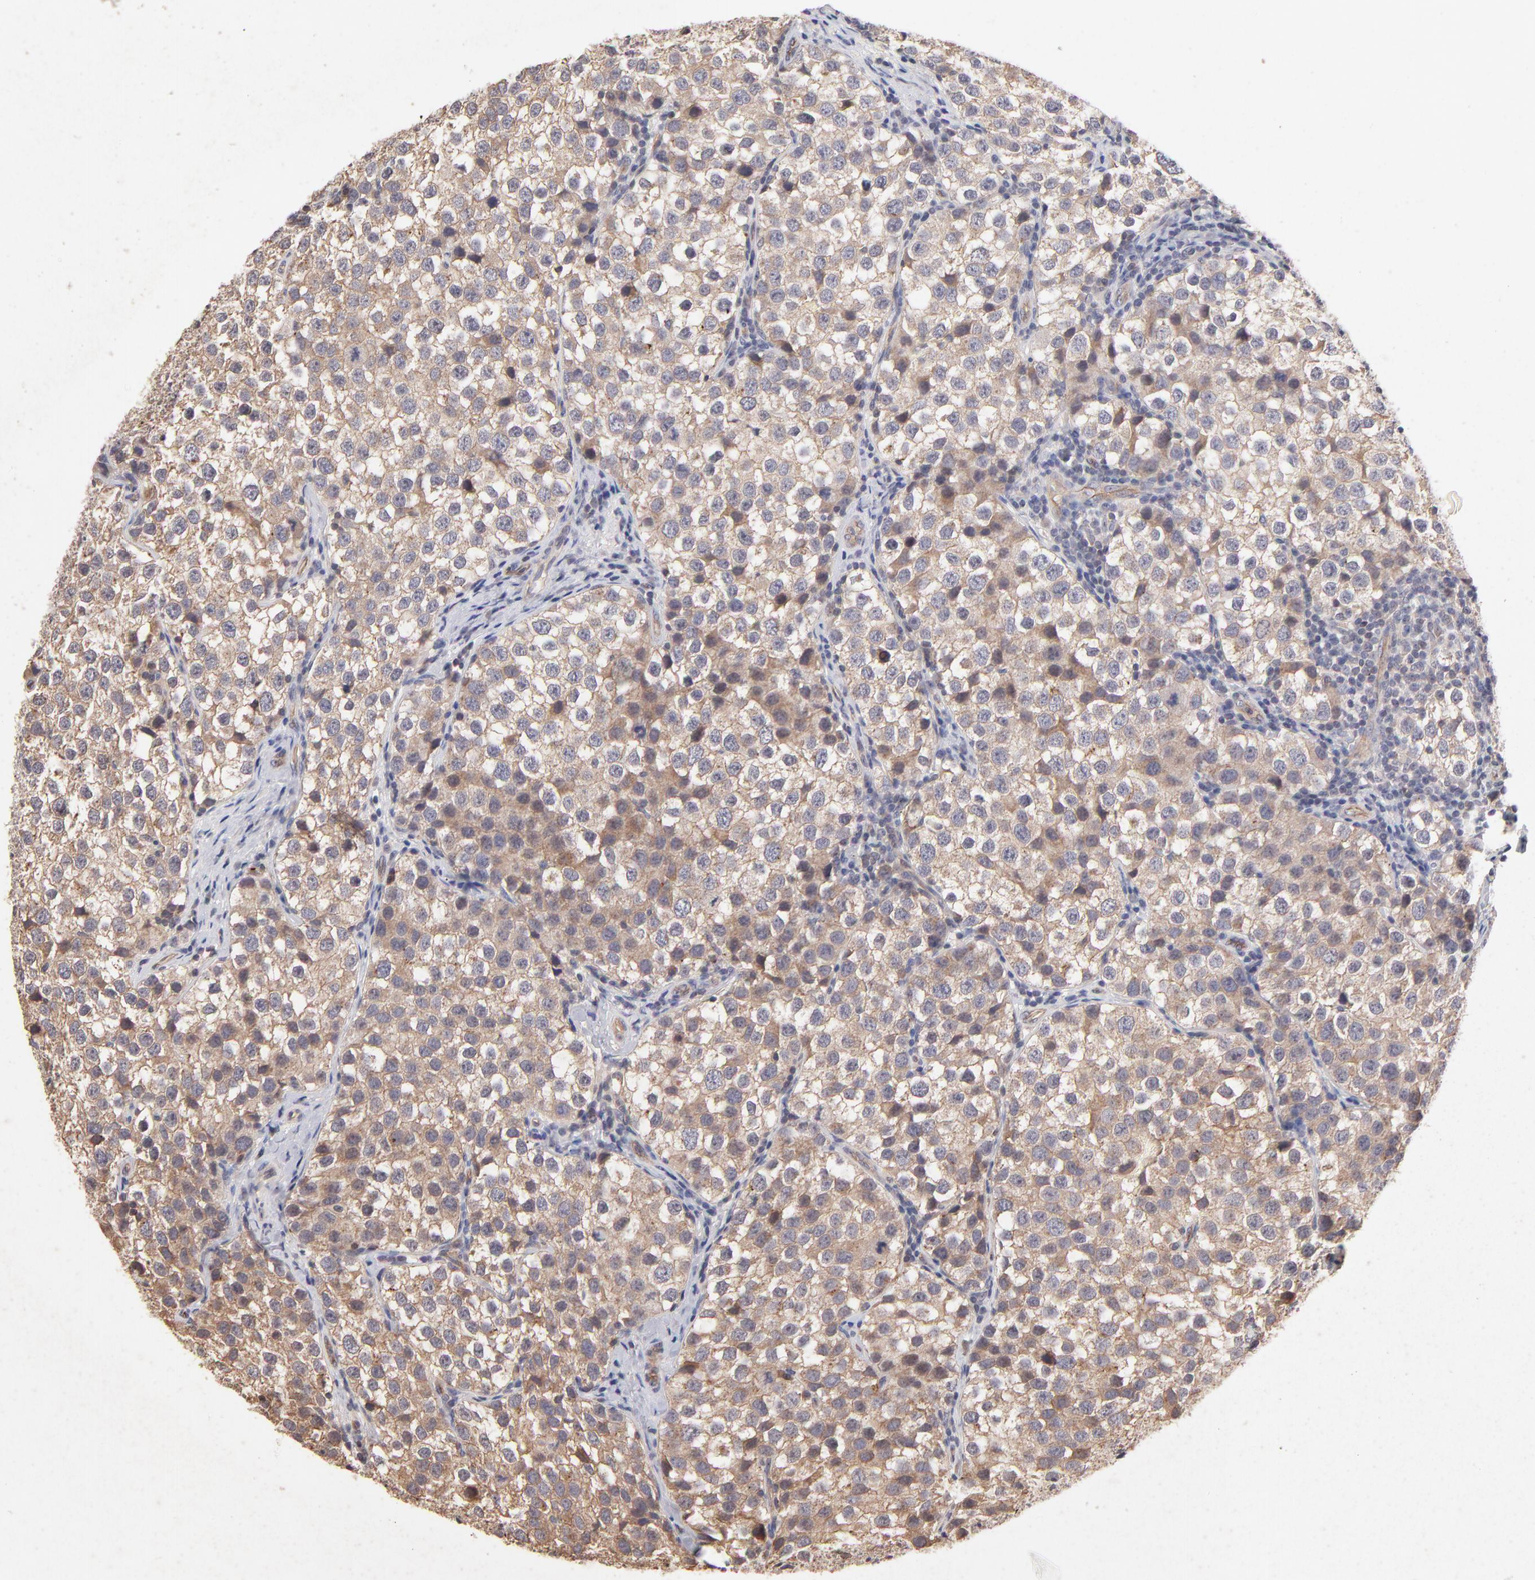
{"staining": {"intensity": "moderate", "quantity": ">75%", "location": "cytoplasmic/membranous"}, "tissue": "testis cancer", "cell_type": "Tumor cells", "image_type": "cancer", "snomed": [{"axis": "morphology", "description": "Seminoma, NOS"}, {"axis": "topography", "description": "Testis"}], "caption": "DAB (3,3'-diaminobenzidine) immunohistochemical staining of seminoma (testis) demonstrates moderate cytoplasmic/membranous protein expression in approximately >75% of tumor cells. (DAB IHC with brightfield microscopy, high magnification).", "gene": "STAP2", "patient": {"sex": "male", "age": 39}}